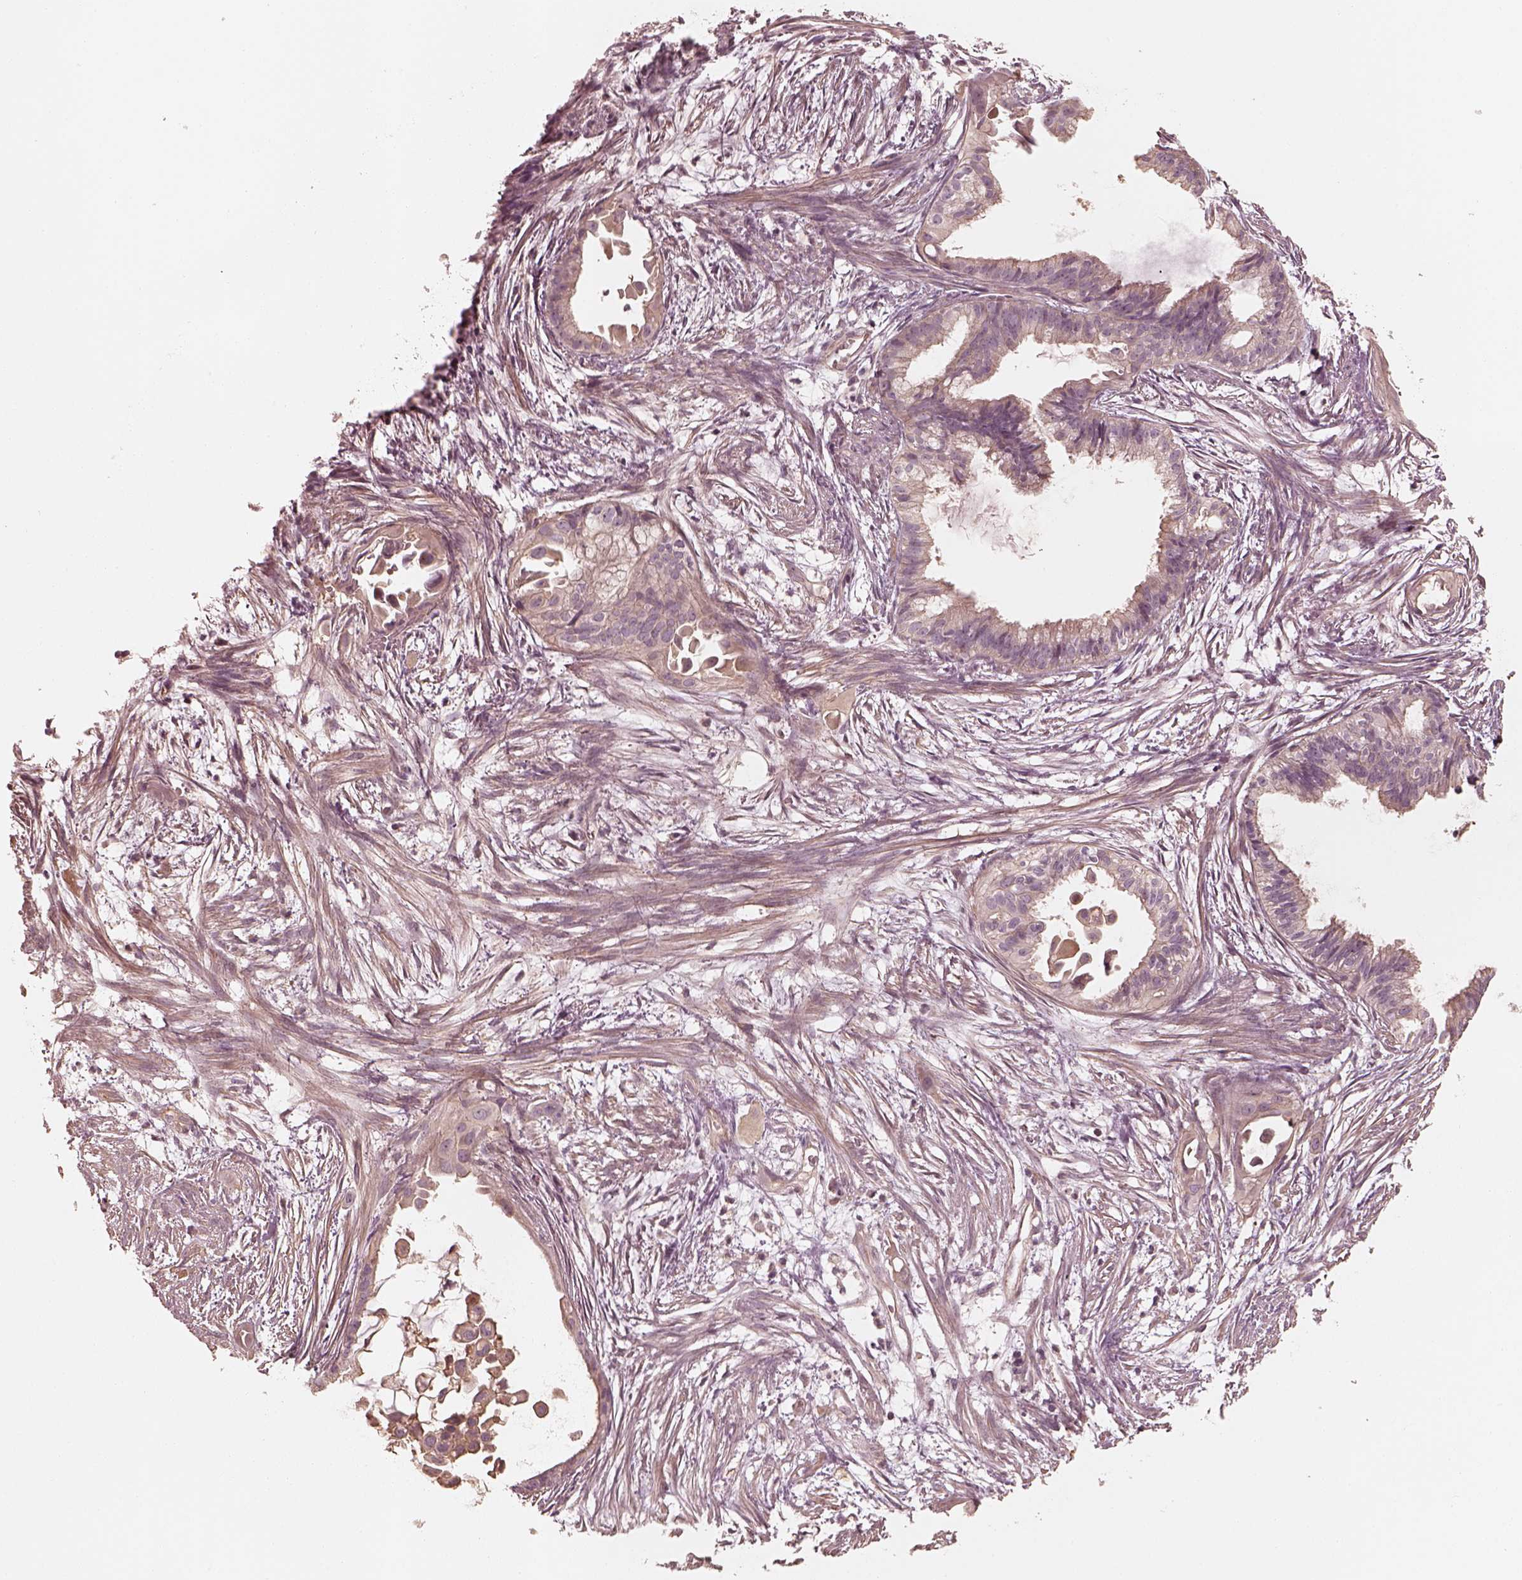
{"staining": {"intensity": "weak", "quantity": "<25%", "location": "cytoplasmic/membranous"}, "tissue": "endometrial cancer", "cell_type": "Tumor cells", "image_type": "cancer", "snomed": [{"axis": "morphology", "description": "Adenocarcinoma, NOS"}, {"axis": "topography", "description": "Endometrium"}], "caption": "High magnification brightfield microscopy of endometrial cancer (adenocarcinoma) stained with DAB (brown) and counterstained with hematoxylin (blue): tumor cells show no significant positivity.", "gene": "KIF5C", "patient": {"sex": "female", "age": 86}}